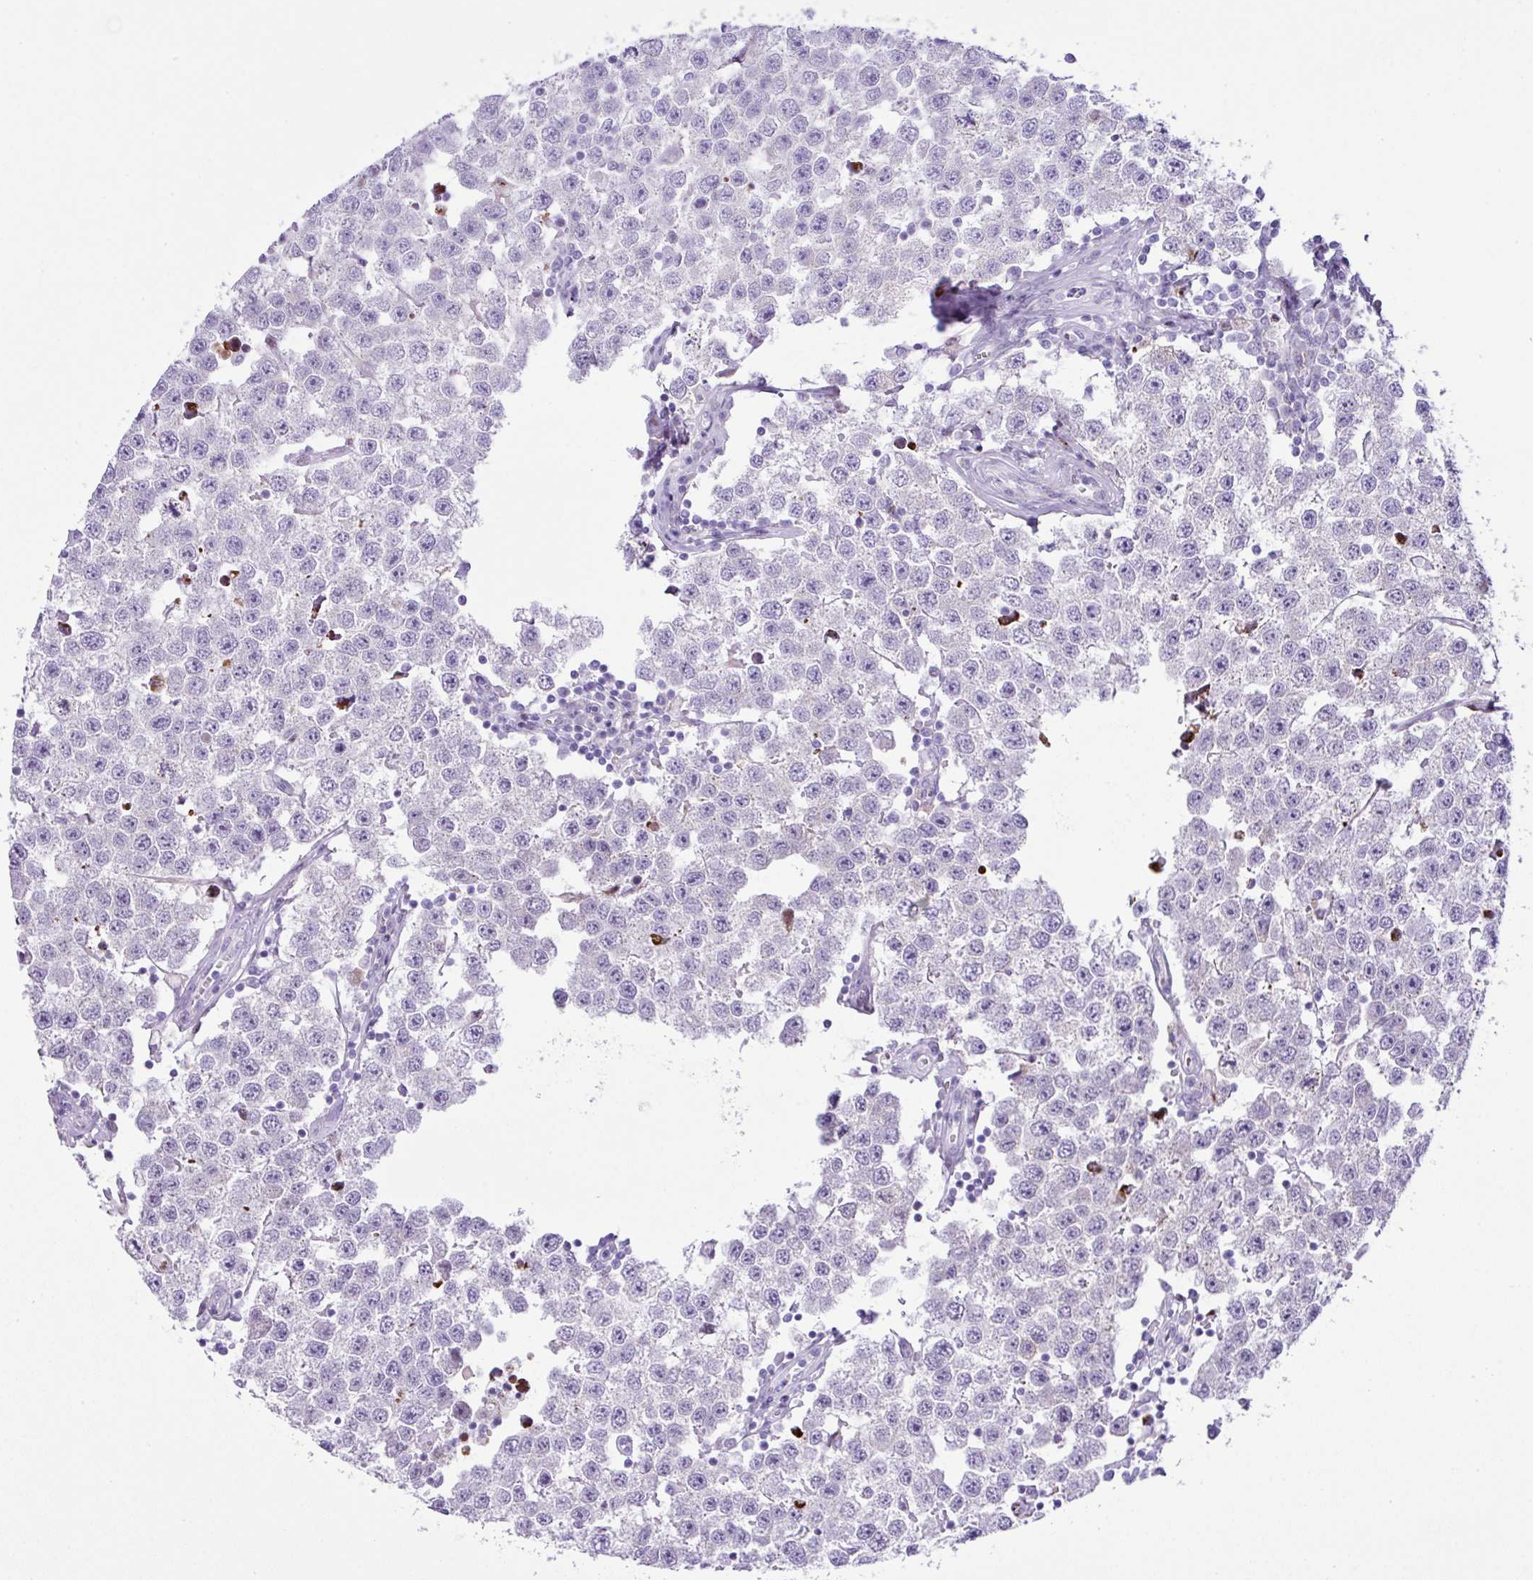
{"staining": {"intensity": "negative", "quantity": "none", "location": "none"}, "tissue": "testis cancer", "cell_type": "Tumor cells", "image_type": "cancer", "snomed": [{"axis": "morphology", "description": "Seminoma, NOS"}, {"axis": "topography", "description": "Testis"}], "caption": "Immunohistochemistry of human testis cancer displays no positivity in tumor cells.", "gene": "RCAN2", "patient": {"sex": "male", "age": 34}}